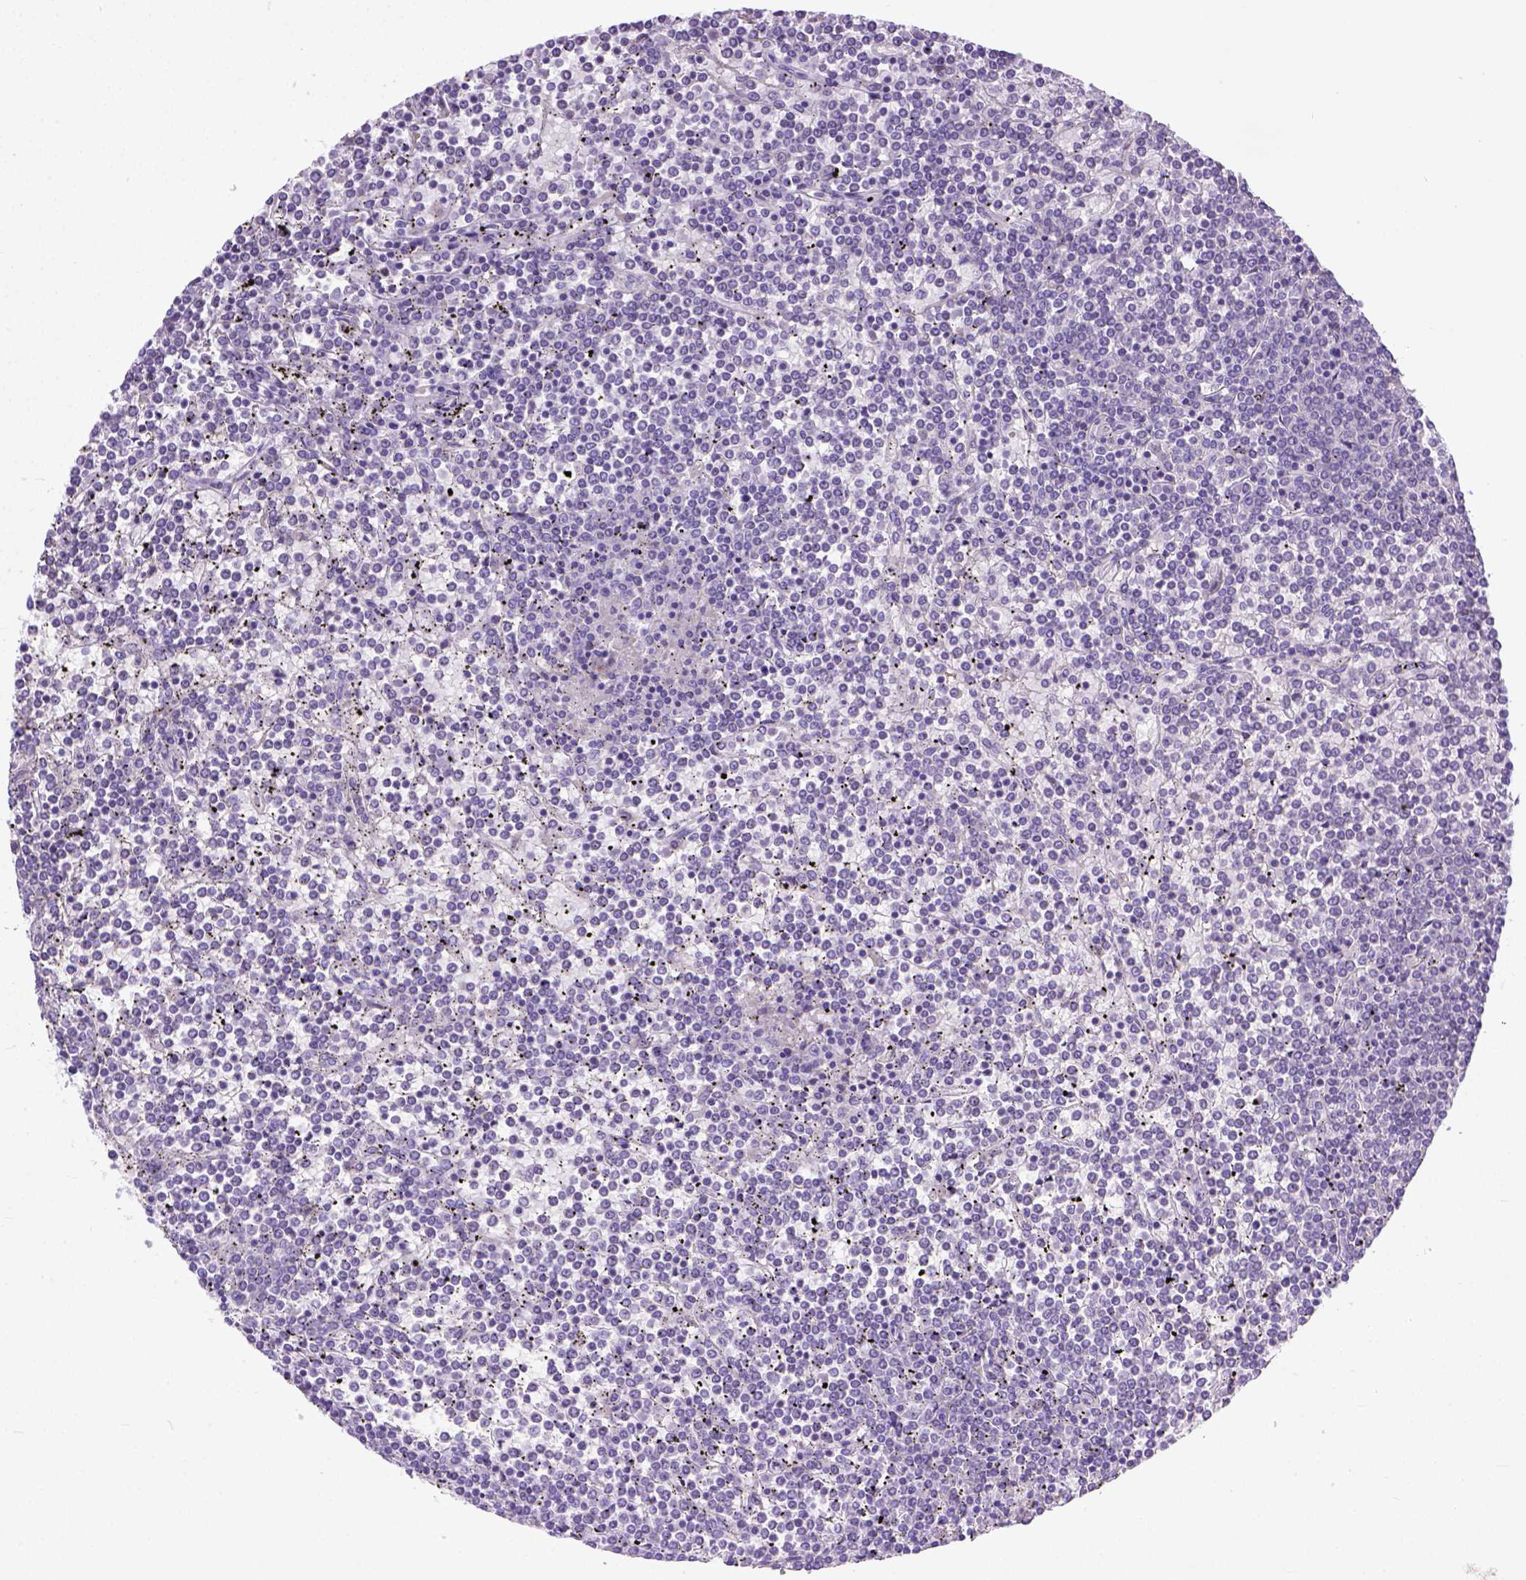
{"staining": {"intensity": "negative", "quantity": "none", "location": "none"}, "tissue": "lymphoma", "cell_type": "Tumor cells", "image_type": "cancer", "snomed": [{"axis": "morphology", "description": "Malignant lymphoma, non-Hodgkin's type, Low grade"}, {"axis": "topography", "description": "Spleen"}], "caption": "This is an IHC histopathology image of lymphoma. There is no expression in tumor cells.", "gene": "ODAD3", "patient": {"sex": "female", "age": 19}}